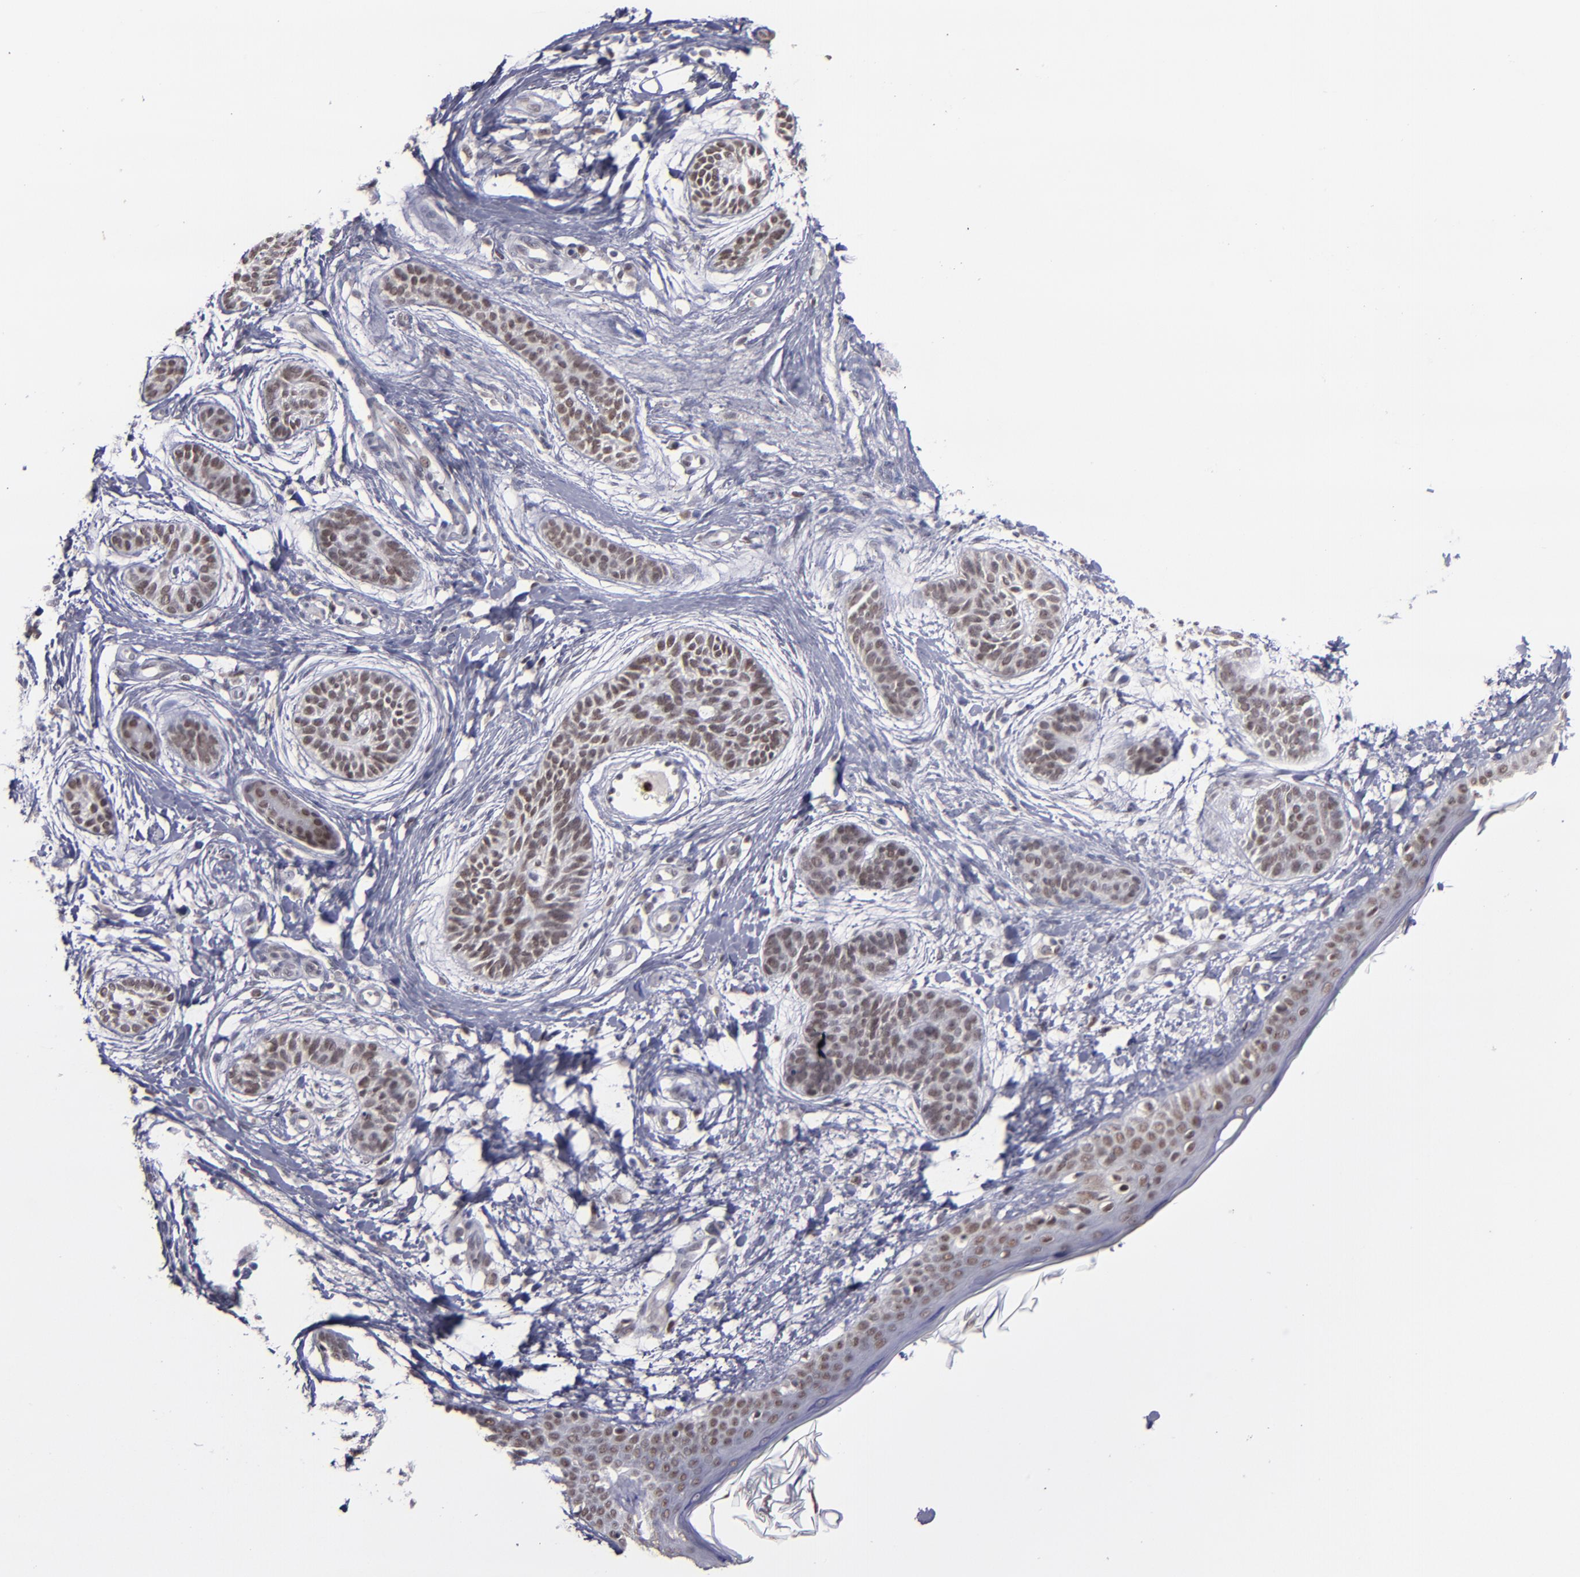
{"staining": {"intensity": "weak", "quantity": ">75%", "location": "nuclear"}, "tissue": "skin cancer", "cell_type": "Tumor cells", "image_type": "cancer", "snomed": [{"axis": "morphology", "description": "Normal tissue, NOS"}, {"axis": "morphology", "description": "Basal cell carcinoma"}, {"axis": "topography", "description": "Skin"}], "caption": "Protein staining shows weak nuclear positivity in about >75% of tumor cells in skin cancer (basal cell carcinoma).", "gene": "RREB1", "patient": {"sex": "male", "age": 63}}